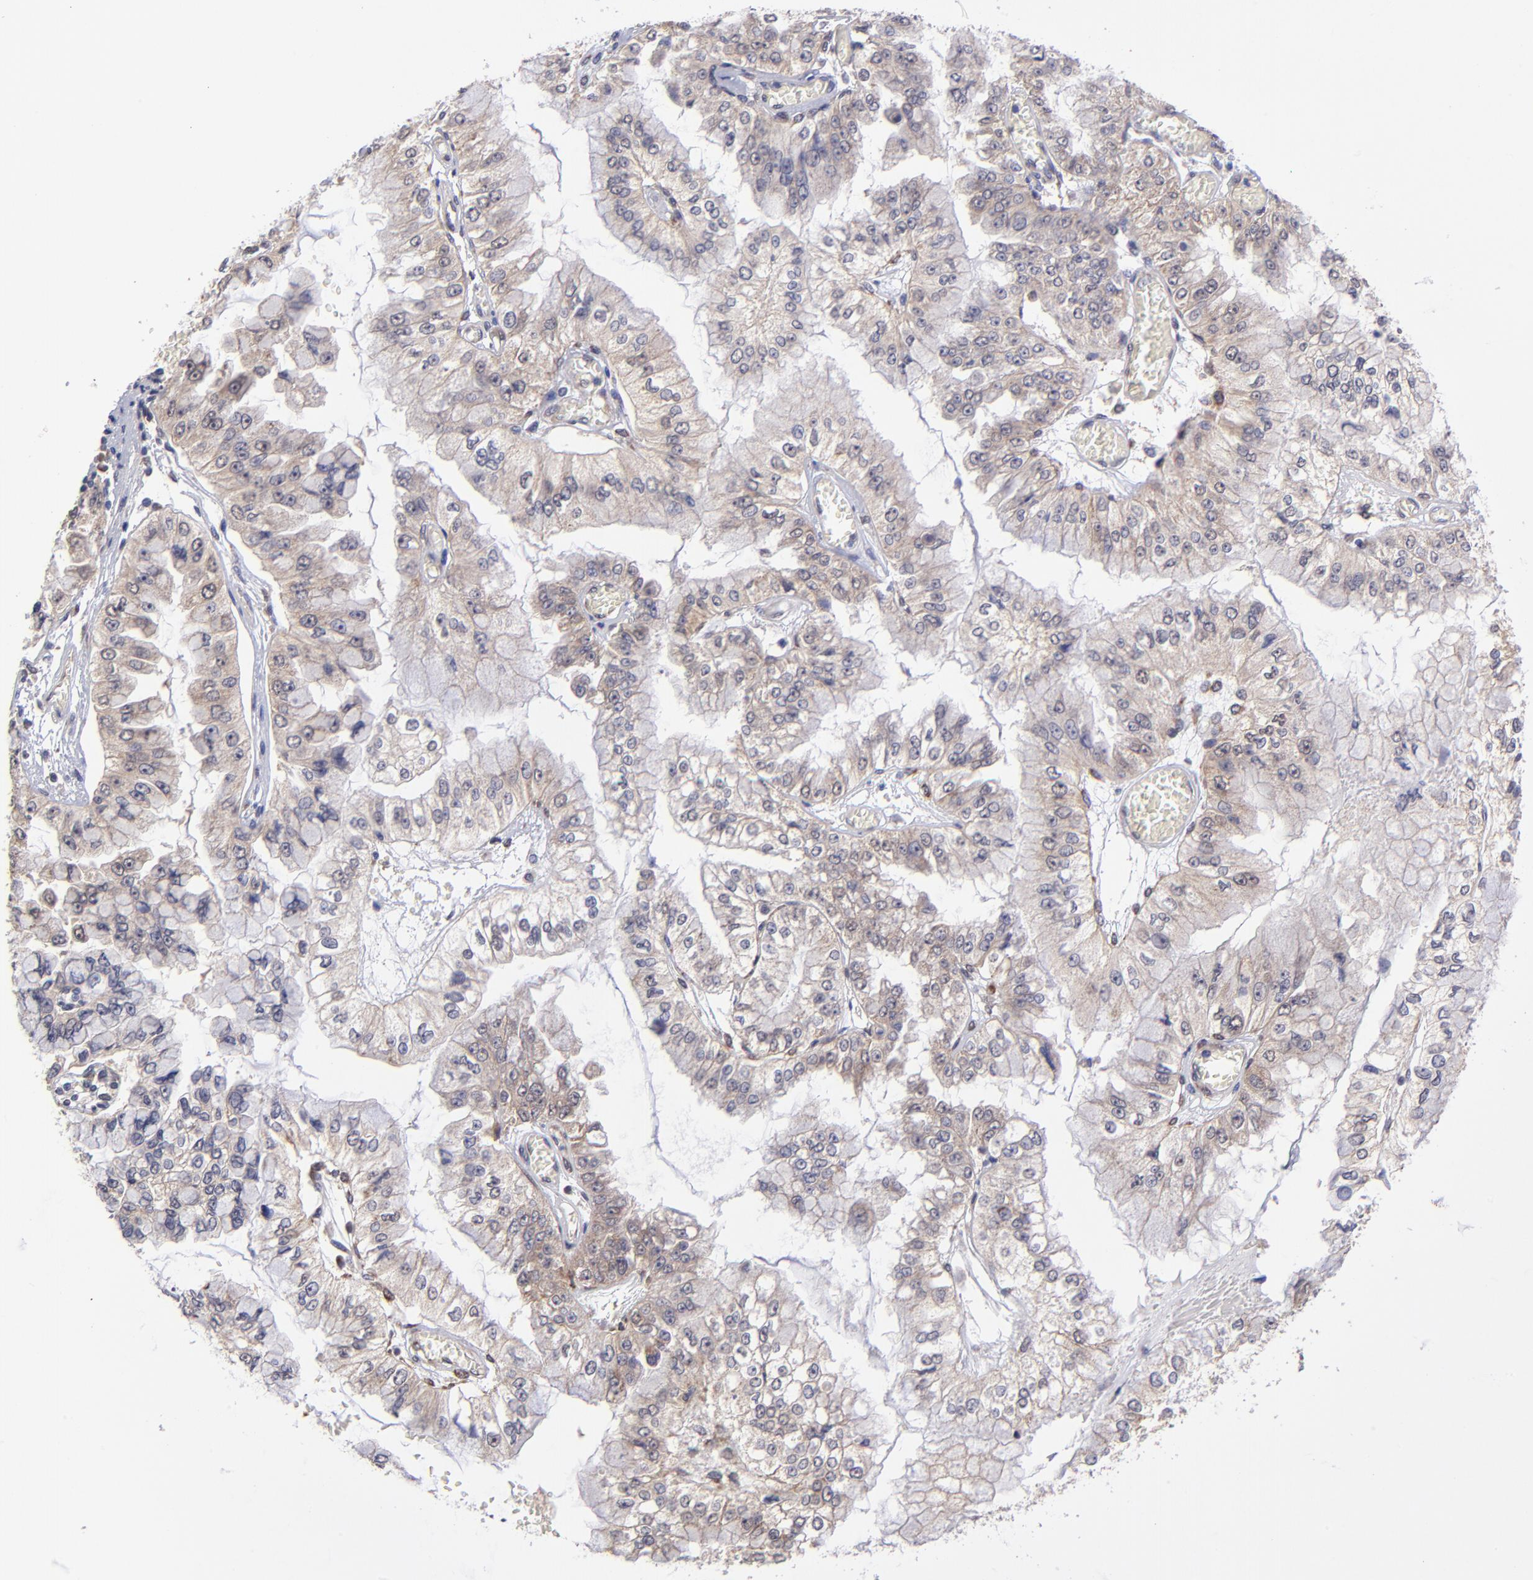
{"staining": {"intensity": "moderate", "quantity": "25%-75%", "location": "cytoplasmic/membranous"}, "tissue": "liver cancer", "cell_type": "Tumor cells", "image_type": "cancer", "snomed": [{"axis": "morphology", "description": "Cholangiocarcinoma"}, {"axis": "topography", "description": "Liver"}], "caption": "Immunohistochemistry histopathology image of neoplastic tissue: human cholangiocarcinoma (liver) stained using immunohistochemistry displays medium levels of moderate protein expression localized specifically in the cytoplasmic/membranous of tumor cells, appearing as a cytoplasmic/membranous brown color.", "gene": "UBE2H", "patient": {"sex": "female", "age": 79}}